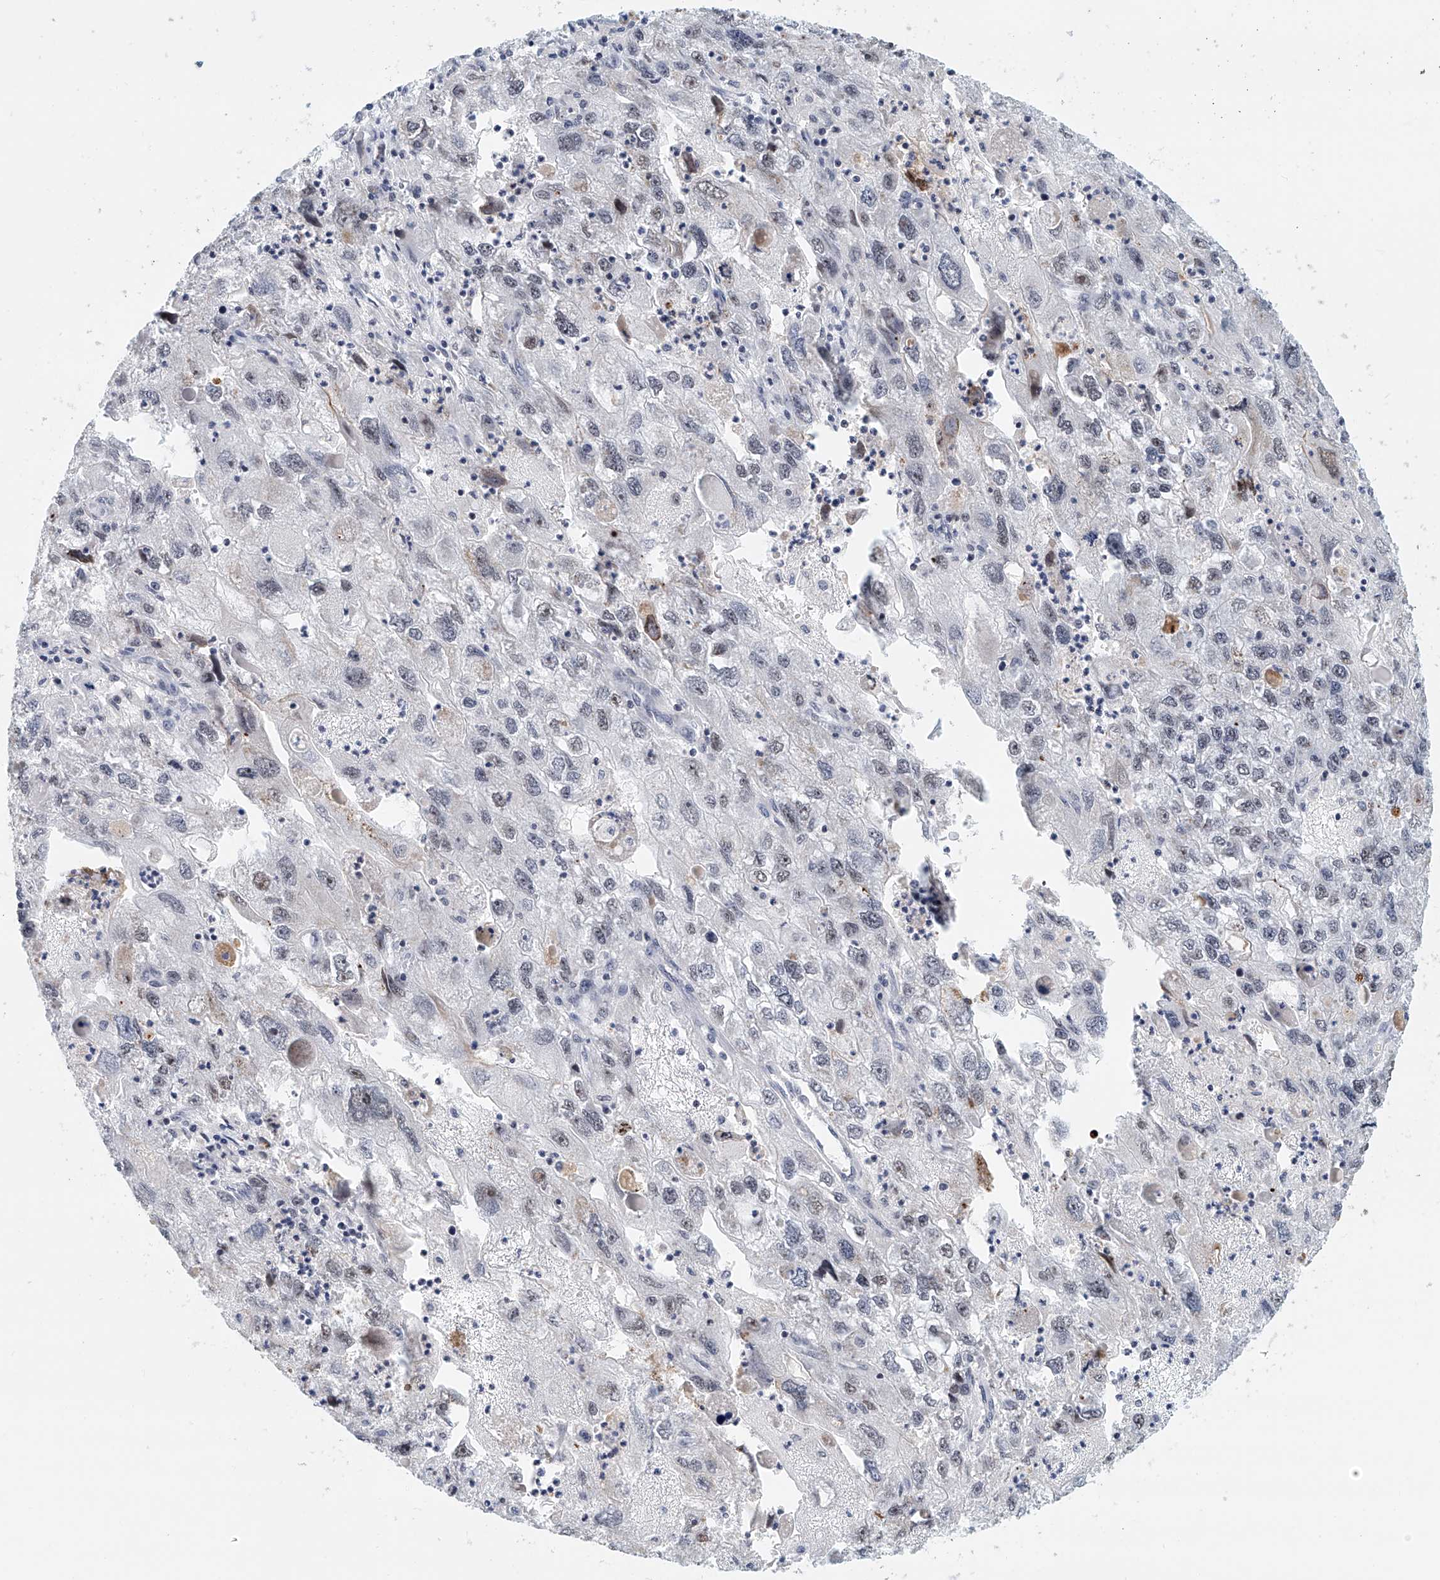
{"staining": {"intensity": "weak", "quantity": "<25%", "location": "nuclear"}, "tissue": "endometrial cancer", "cell_type": "Tumor cells", "image_type": "cancer", "snomed": [{"axis": "morphology", "description": "Adenocarcinoma, NOS"}, {"axis": "topography", "description": "Endometrium"}], "caption": "Endometrial adenocarcinoma was stained to show a protein in brown. There is no significant expression in tumor cells. Nuclei are stained in blue.", "gene": "PRUNE2", "patient": {"sex": "female", "age": 49}}